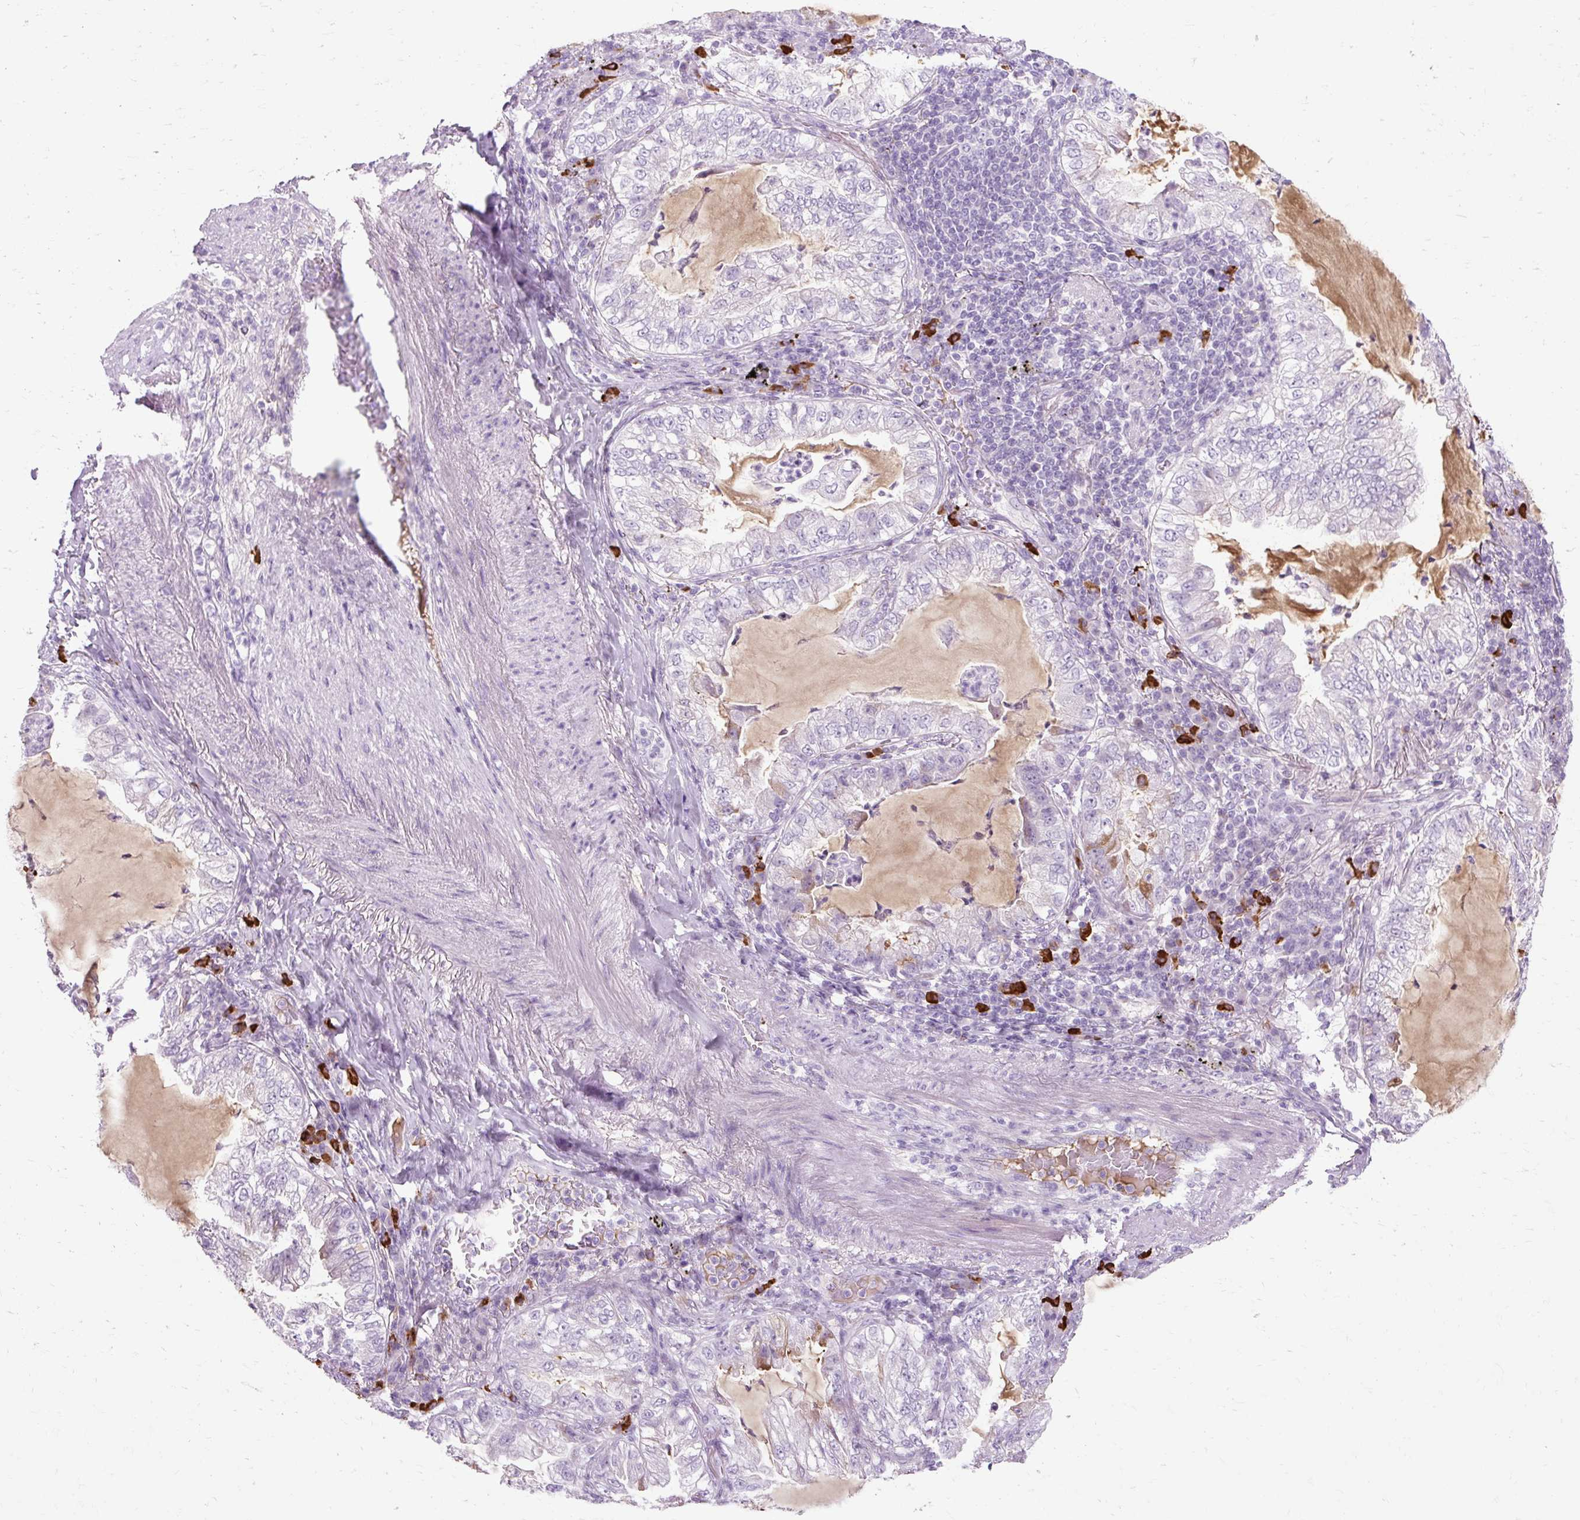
{"staining": {"intensity": "negative", "quantity": "none", "location": "none"}, "tissue": "lung cancer", "cell_type": "Tumor cells", "image_type": "cancer", "snomed": [{"axis": "morphology", "description": "Adenocarcinoma, NOS"}, {"axis": "topography", "description": "Lung"}], "caption": "Immunohistochemistry of adenocarcinoma (lung) exhibits no staining in tumor cells. (DAB IHC visualized using brightfield microscopy, high magnification).", "gene": "ARRDC2", "patient": {"sex": "female", "age": 73}}